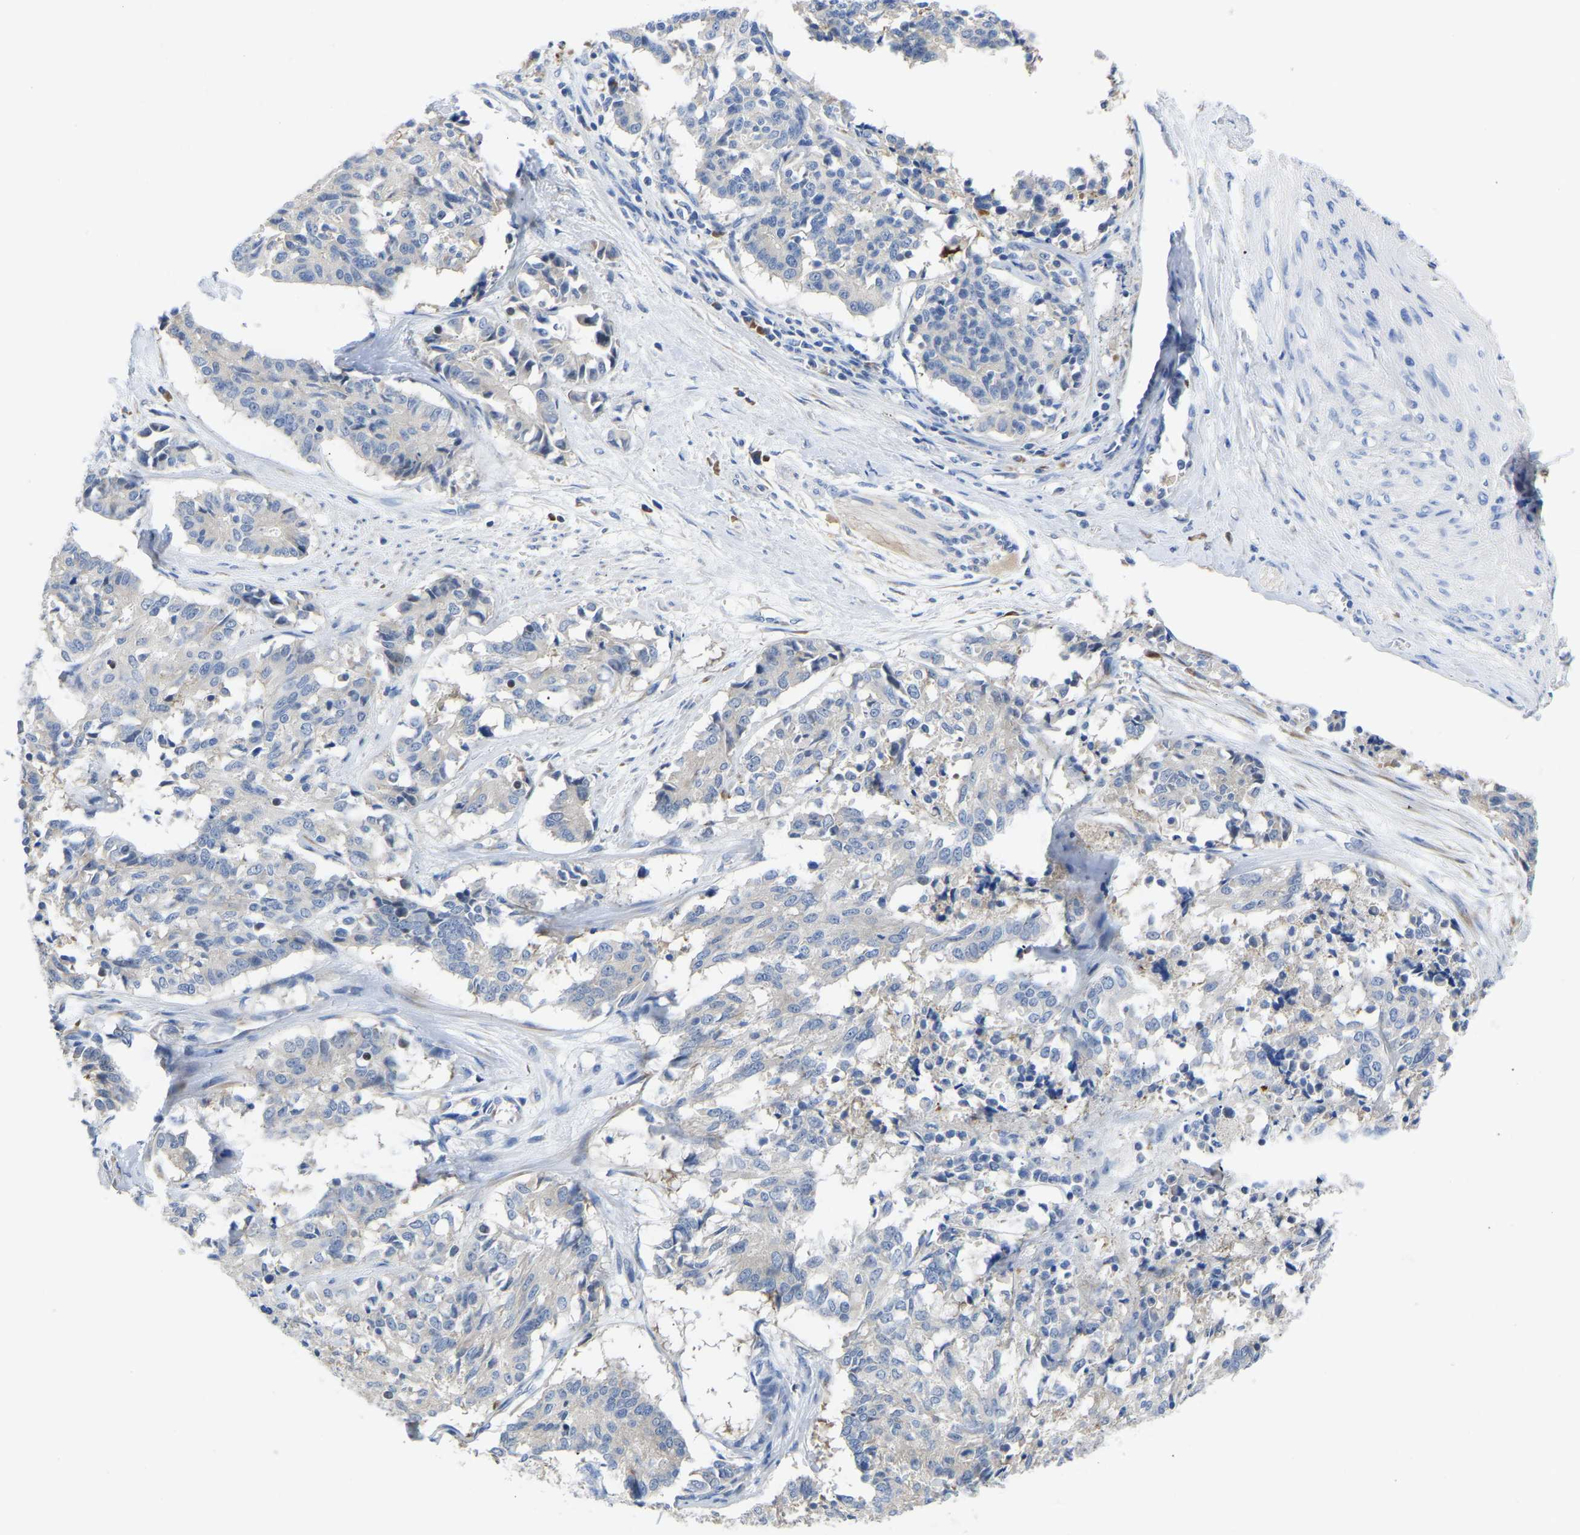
{"staining": {"intensity": "negative", "quantity": "none", "location": "none"}, "tissue": "cervical cancer", "cell_type": "Tumor cells", "image_type": "cancer", "snomed": [{"axis": "morphology", "description": "Squamous cell carcinoma, NOS"}, {"axis": "topography", "description": "Cervix"}], "caption": "Immunohistochemistry micrograph of neoplastic tissue: human cervical cancer stained with DAB (3,3'-diaminobenzidine) exhibits no significant protein expression in tumor cells.", "gene": "ABCA10", "patient": {"sex": "female", "age": 35}}